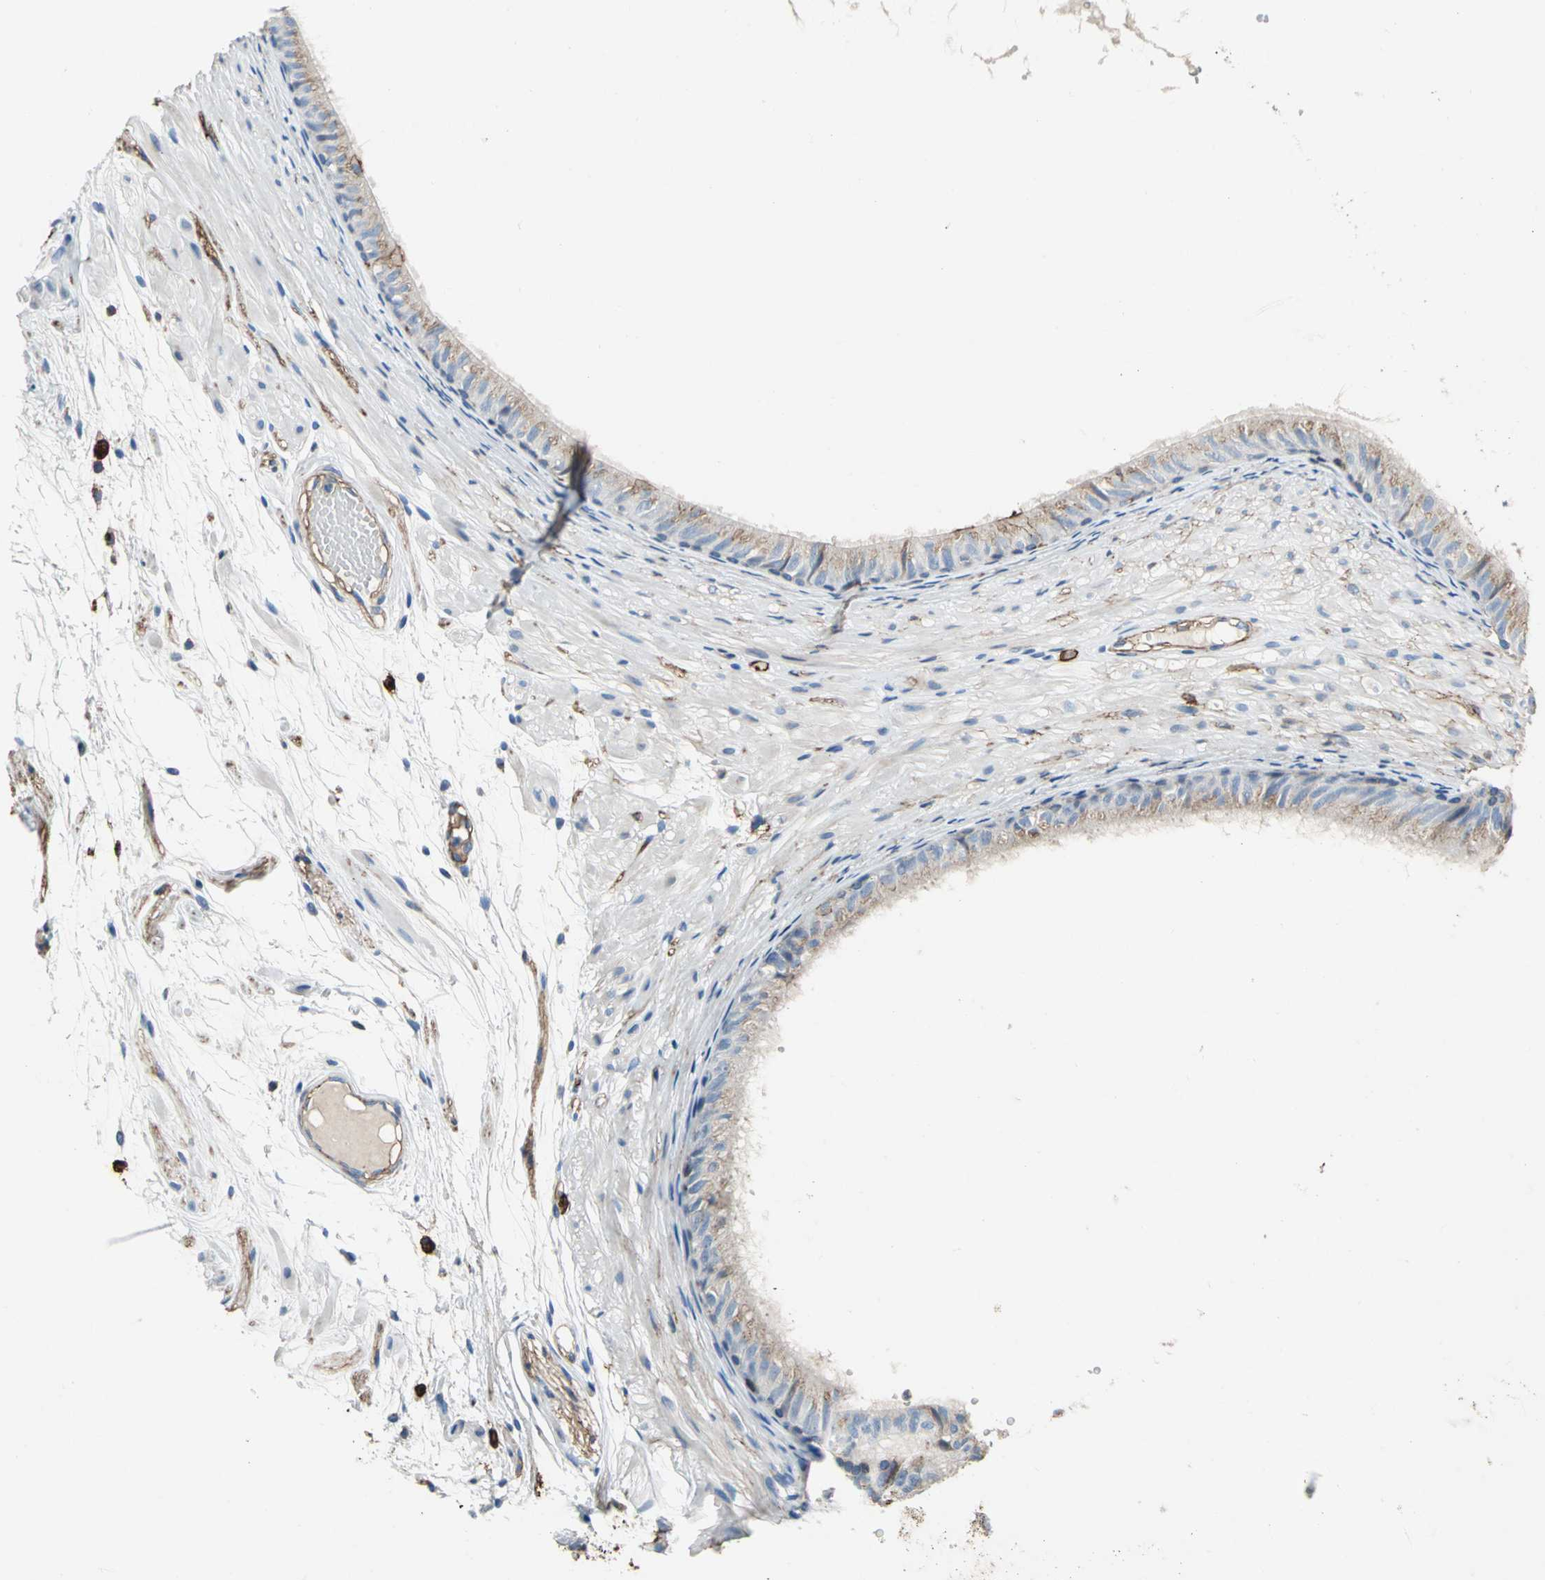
{"staining": {"intensity": "moderate", "quantity": "25%-75%", "location": "cytoplasmic/membranous"}, "tissue": "epididymis", "cell_type": "Glandular cells", "image_type": "normal", "snomed": [{"axis": "morphology", "description": "Normal tissue, NOS"}, {"axis": "morphology", "description": "Atrophy, NOS"}, {"axis": "topography", "description": "Testis"}, {"axis": "topography", "description": "Epididymis"}], "caption": "Immunohistochemistry histopathology image of normal human epididymis stained for a protein (brown), which demonstrates medium levels of moderate cytoplasmic/membranous staining in about 25%-75% of glandular cells.", "gene": "CD44", "patient": {"sex": "male", "age": 18}}